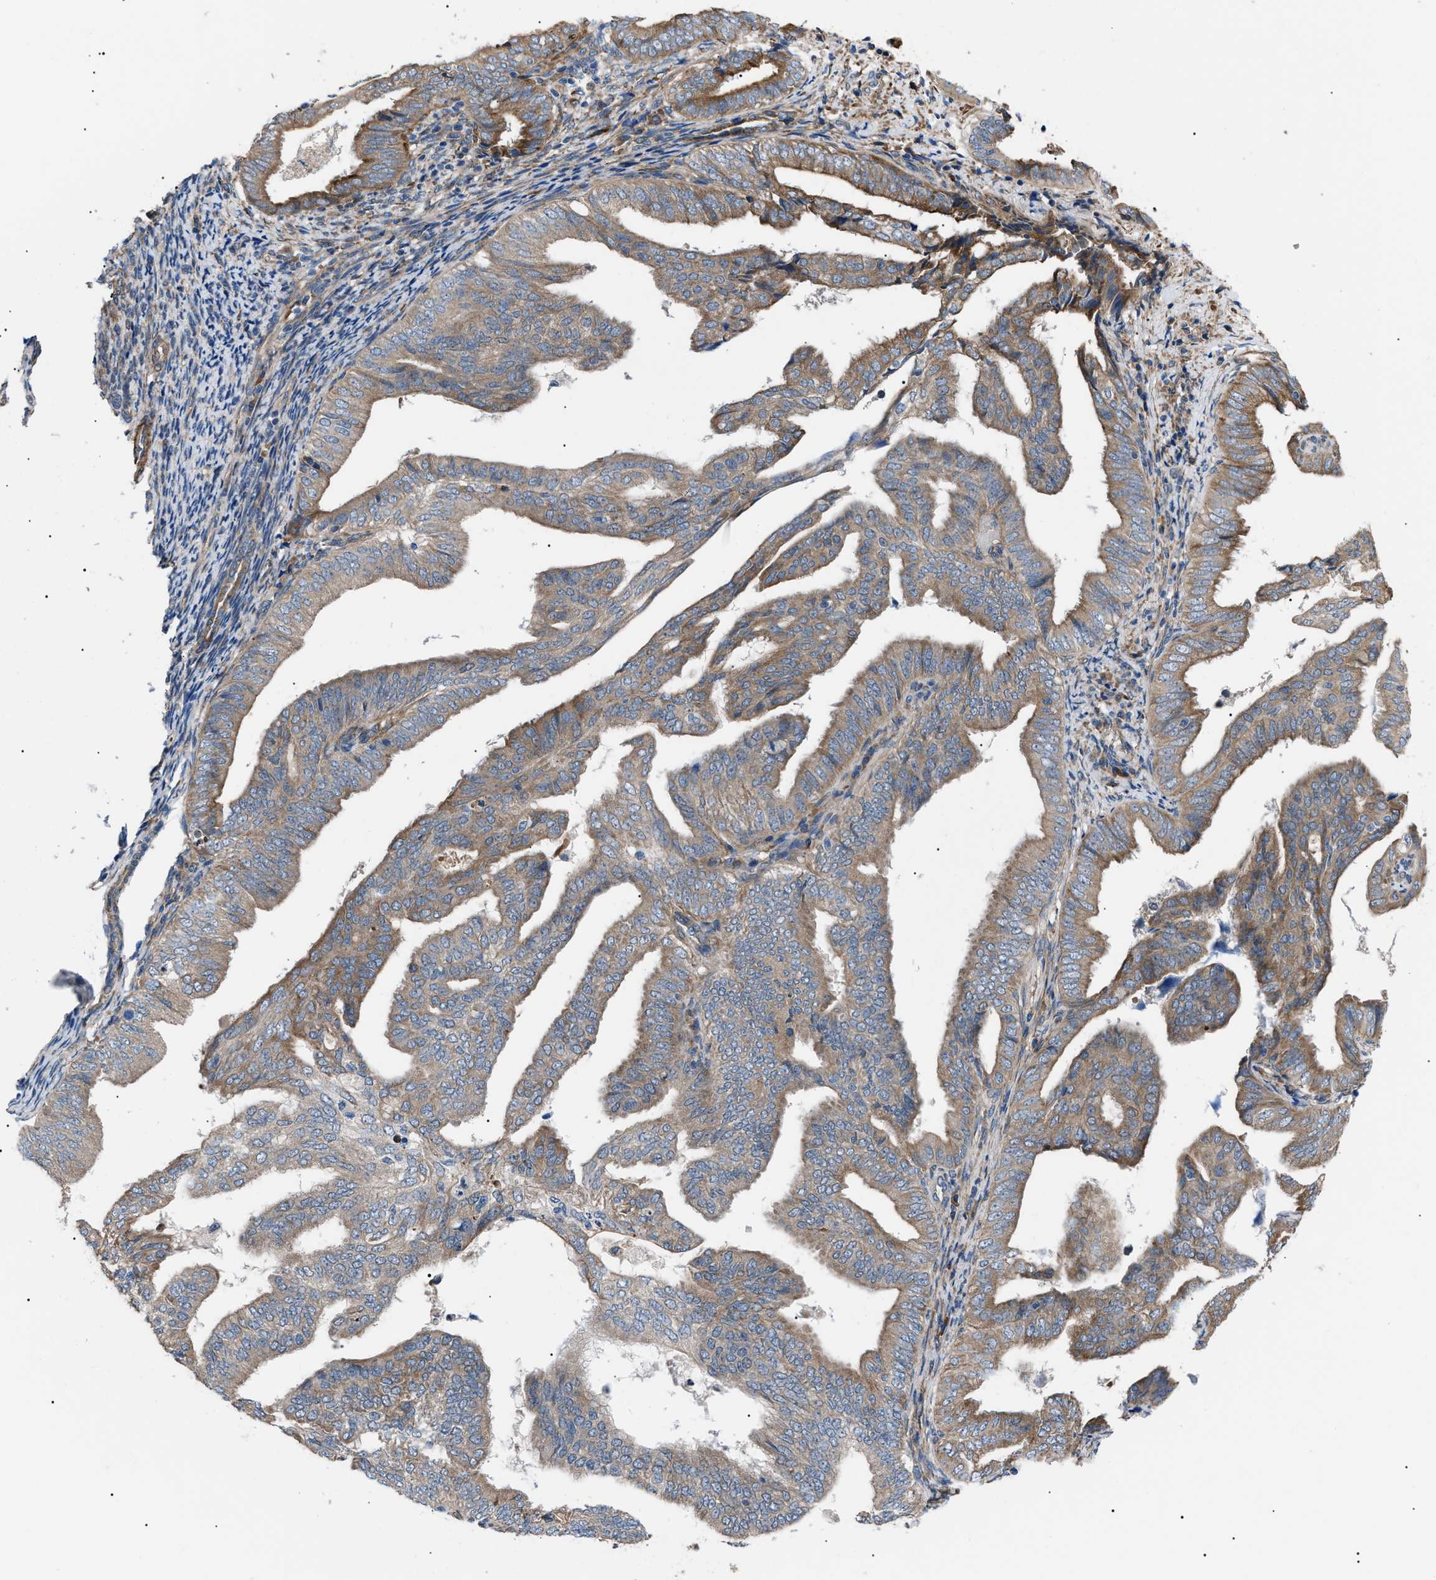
{"staining": {"intensity": "moderate", "quantity": ">75%", "location": "cytoplasmic/membranous"}, "tissue": "endometrial cancer", "cell_type": "Tumor cells", "image_type": "cancer", "snomed": [{"axis": "morphology", "description": "Adenocarcinoma, NOS"}, {"axis": "topography", "description": "Endometrium"}], "caption": "IHC (DAB (3,3'-diaminobenzidine)) staining of human endometrial adenocarcinoma demonstrates moderate cytoplasmic/membranous protein expression in approximately >75% of tumor cells. (DAB IHC with brightfield microscopy, high magnification).", "gene": "MYO10", "patient": {"sex": "female", "age": 58}}